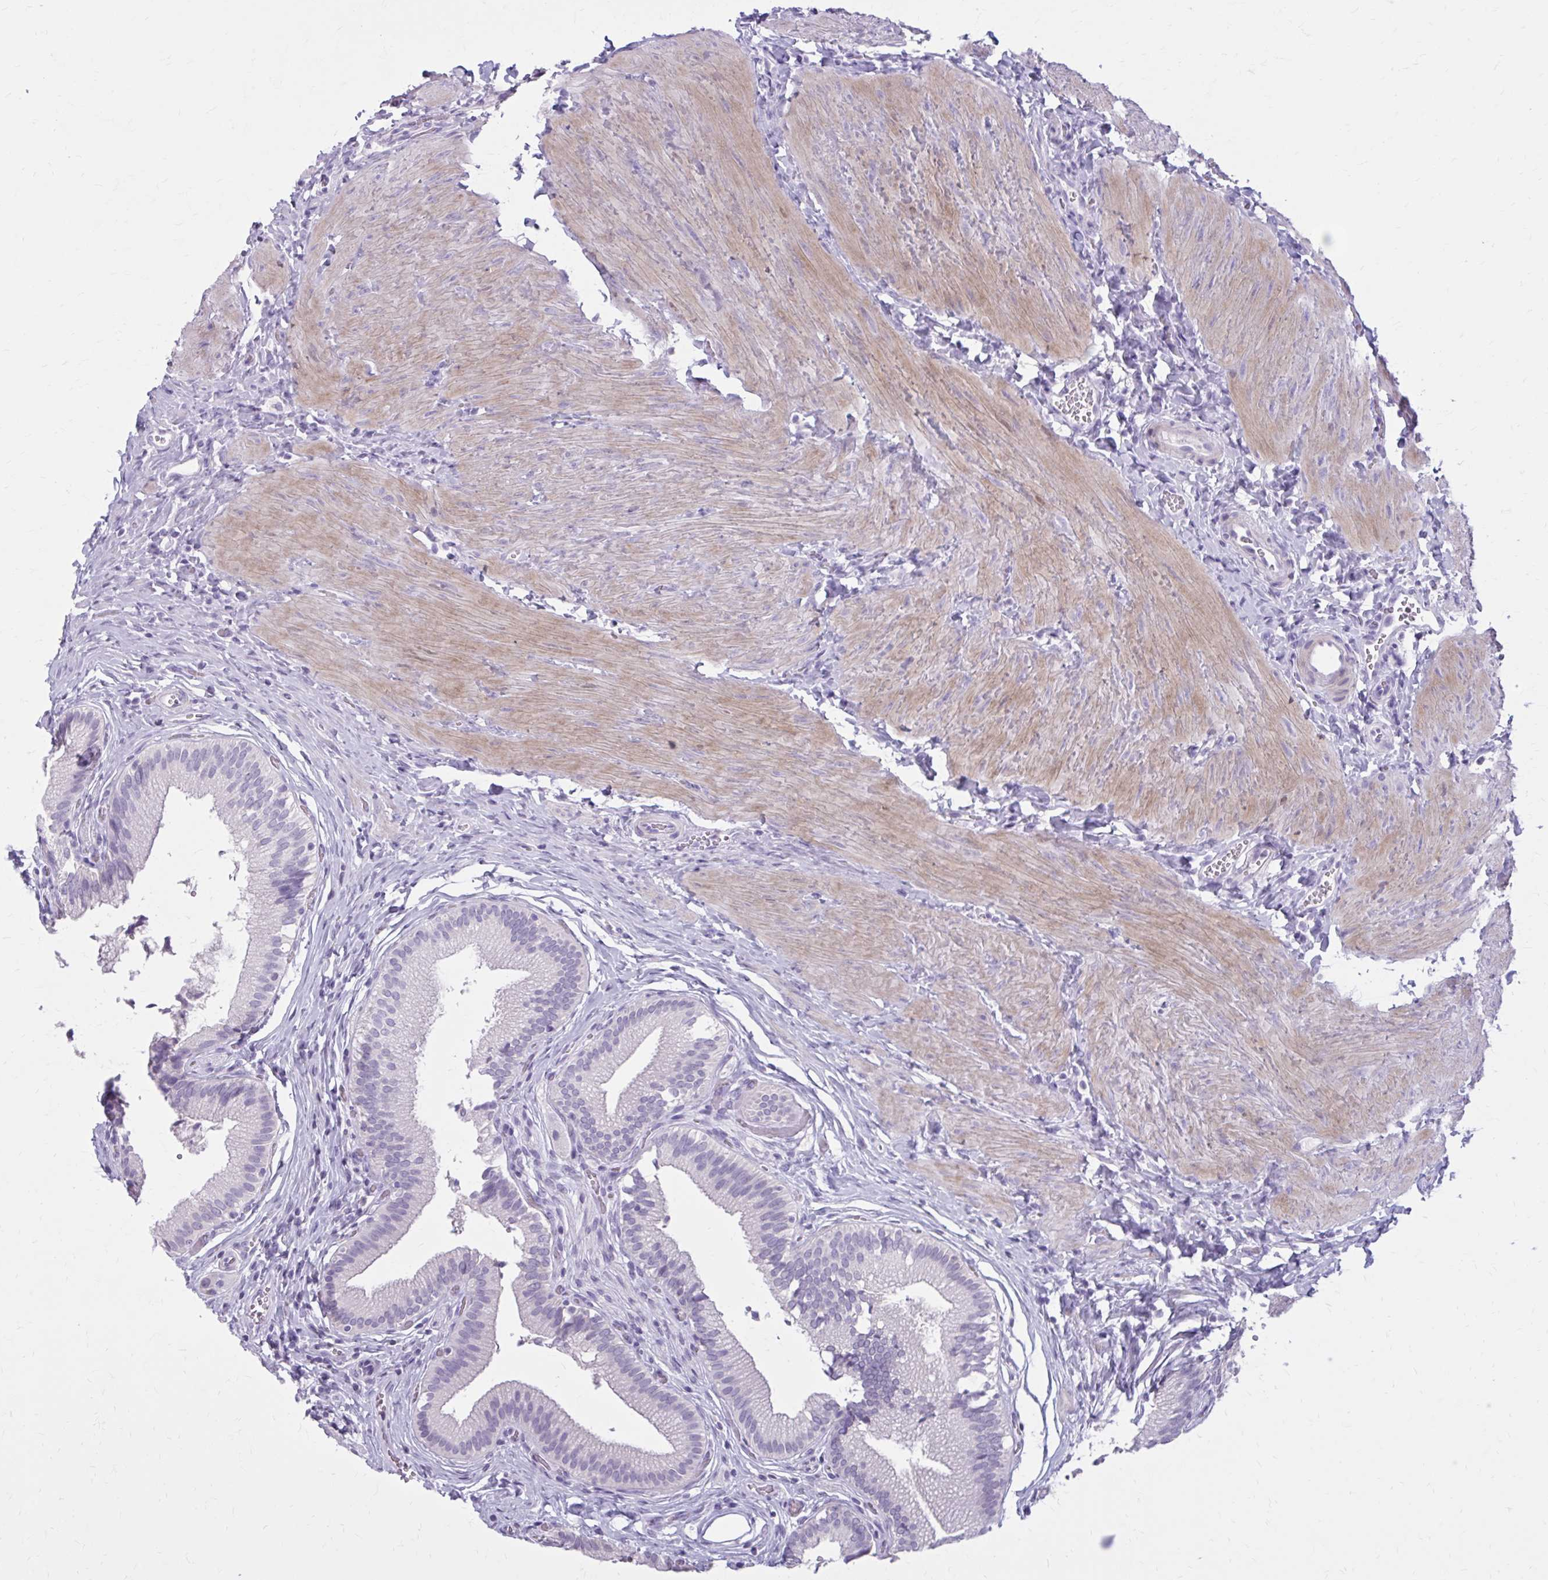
{"staining": {"intensity": "negative", "quantity": "none", "location": "none"}, "tissue": "gallbladder", "cell_type": "Glandular cells", "image_type": "normal", "snomed": [{"axis": "morphology", "description": "Normal tissue, NOS"}, {"axis": "topography", "description": "Gallbladder"}, {"axis": "topography", "description": "Peripheral nerve tissue"}], "caption": "Immunohistochemical staining of normal human gallbladder exhibits no significant expression in glandular cells. The staining was performed using DAB to visualize the protein expression in brown, while the nuclei were stained in blue with hematoxylin (Magnification: 20x).", "gene": "OR4B1", "patient": {"sex": "male", "age": 17}}